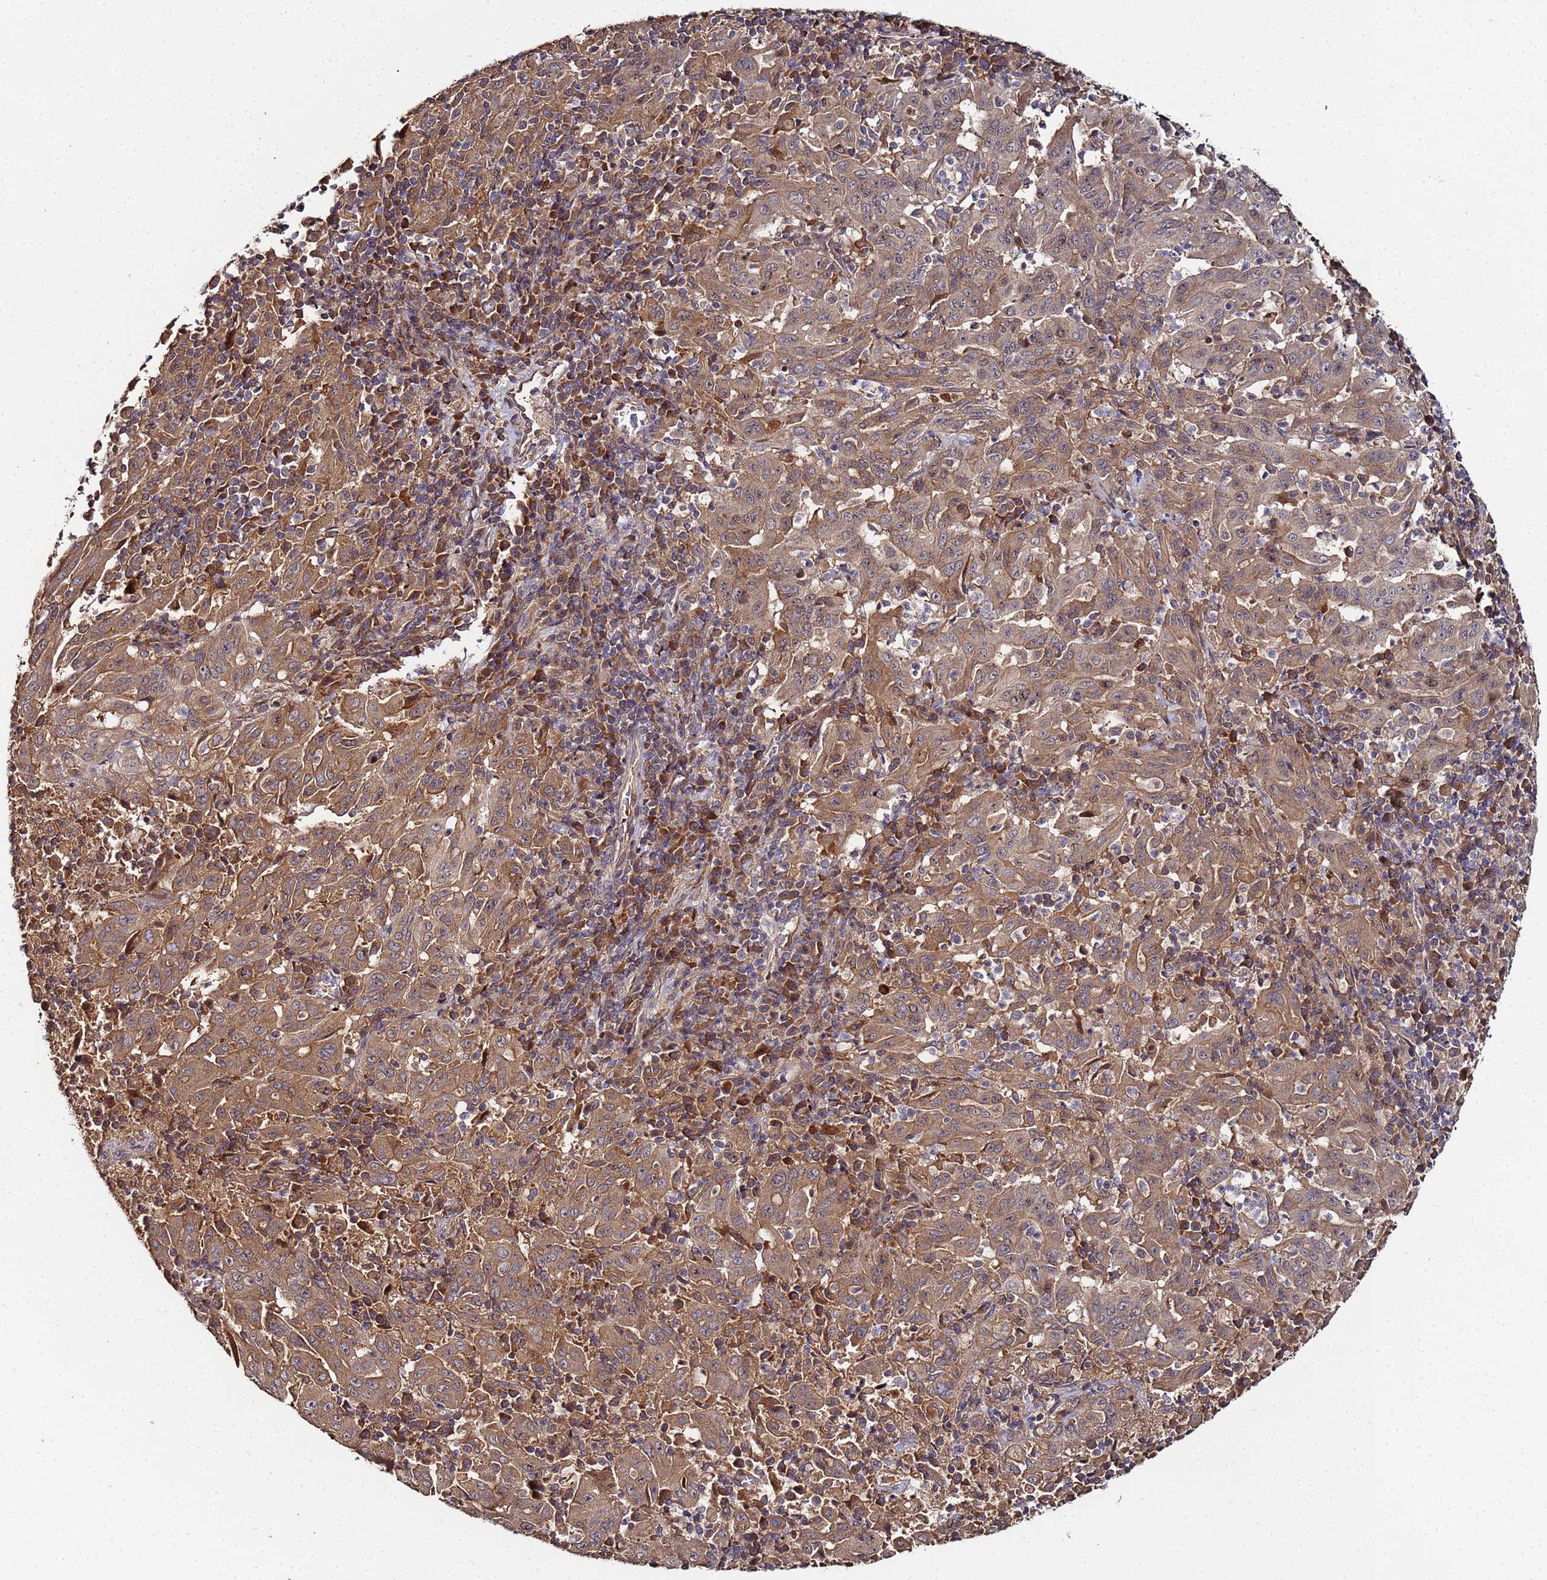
{"staining": {"intensity": "moderate", "quantity": ">75%", "location": "cytoplasmic/membranous"}, "tissue": "pancreatic cancer", "cell_type": "Tumor cells", "image_type": "cancer", "snomed": [{"axis": "morphology", "description": "Adenocarcinoma, NOS"}, {"axis": "topography", "description": "Pancreas"}], "caption": "Protein expression analysis of adenocarcinoma (pancreatic) shows moderate cytoplasmic/membranous staining in approximately >75% of tumor cells.", "gene": "OSER1", "patient": {"sex": "male", "age": 63}}